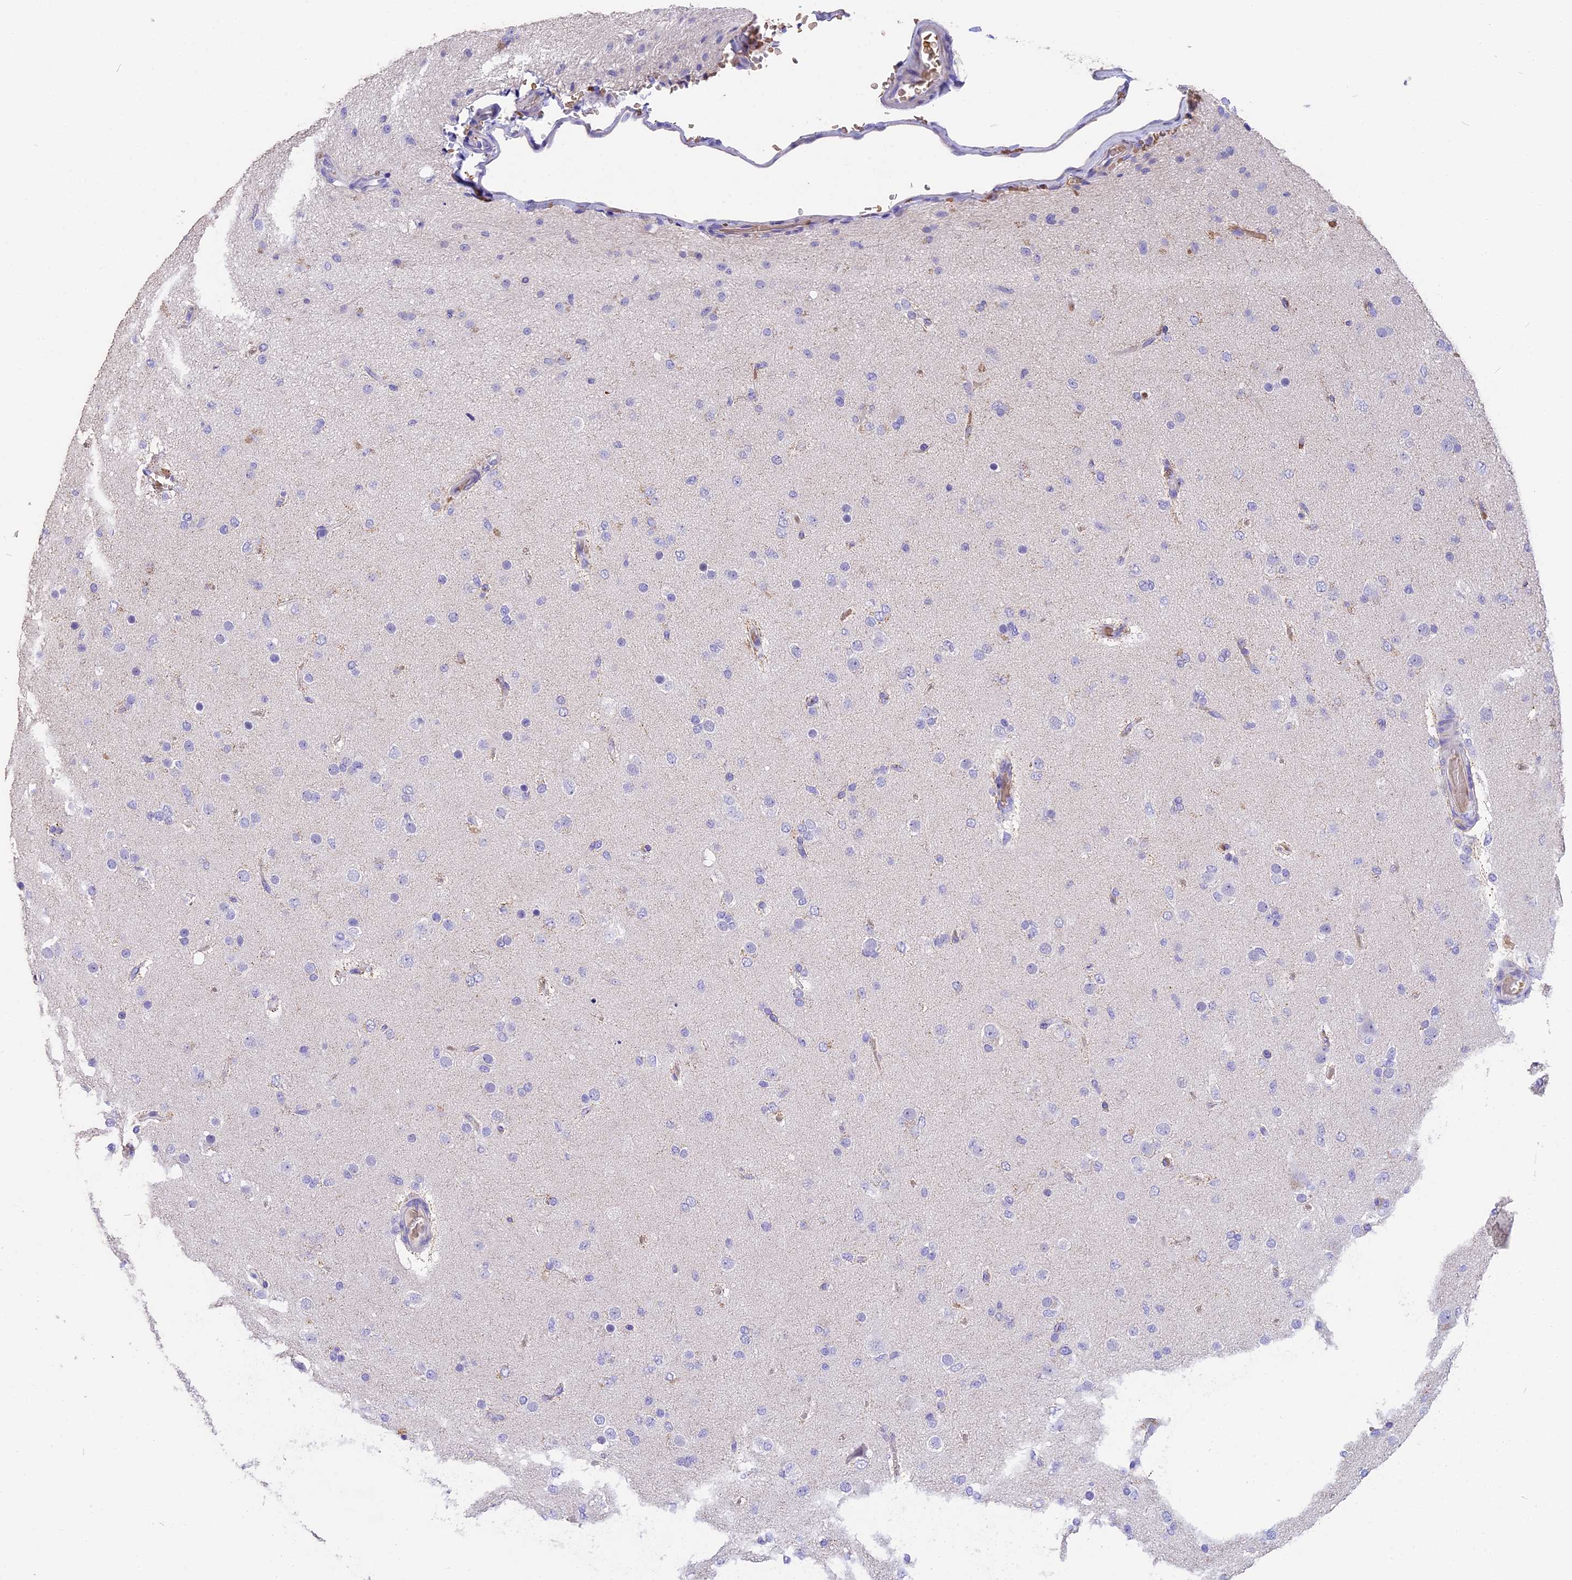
{"staining": {"intensity": "negative", "quantity": "none", "location": "none"}, "tissue": "glioma", "cell_type": "Tumor cells", "image_type": "cancer", "snomed": [{"axis": "morphology", "description": "Glioma, malignant, Low grade"}, {"axis": "topography", "description": "Brain"}], "caption": "IHC image of neoplastic tissue: human malignant low-grade glioma stained with DAB demonstrates no significant protein expression in tumor cells. (DAB immunohistochemistry (IHC), high magnification).", "gene": "TNNC2", "patient": {"sex": "male", "age": 65}}